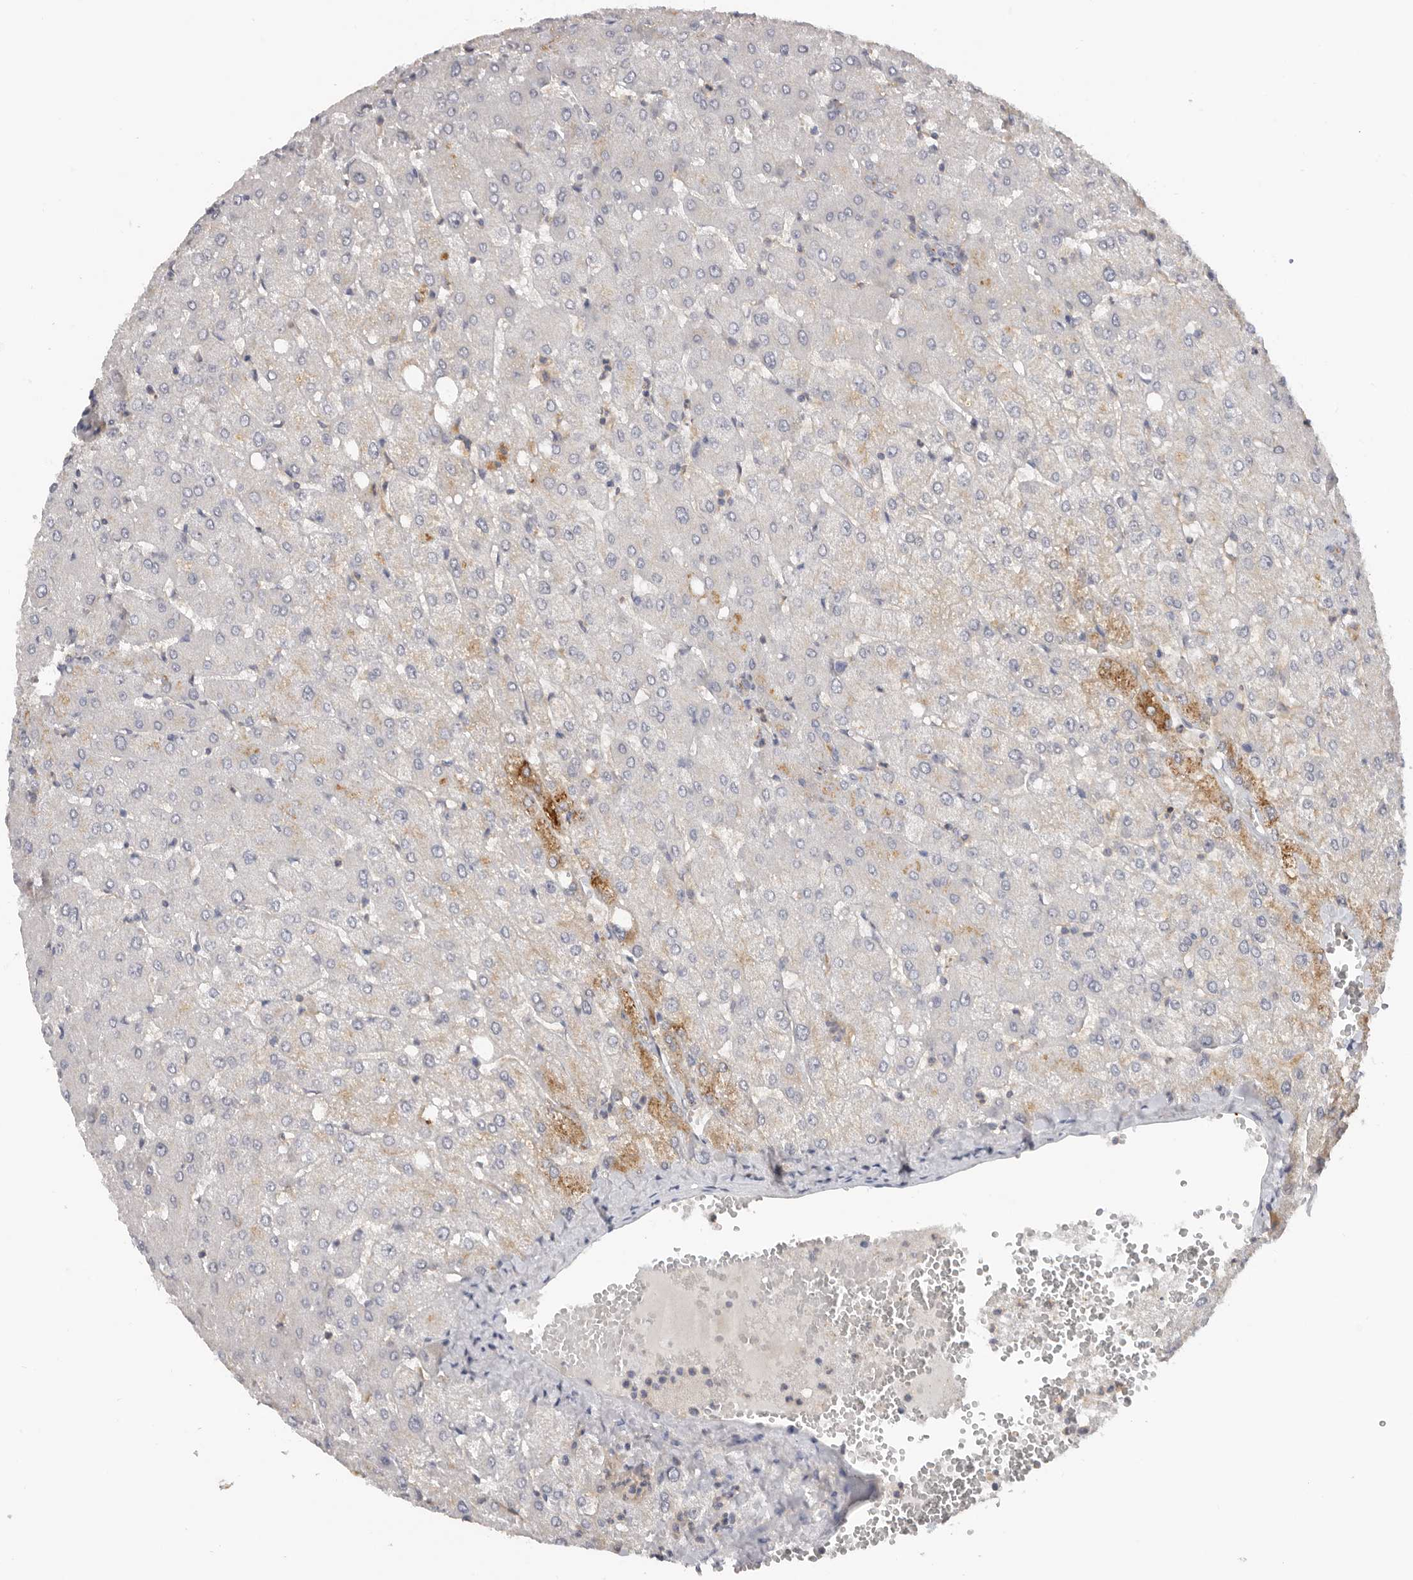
{"staining": {"intensity": "negative", "quantity": "none", "location": "none"}, "tissue": "liver", "cell_type": "Cholangiocytes", "image_type": "normal", "snomed": [{"axis": "morphology", "description": "Normal tissue, NOS"}, {"axis": "topography", "description": "Liver"}], "caption": "The IHC photomicrograph has no significant positivity in cholangiocytes of liver. (DAB IHC, high magnification).", "gene": "WDTC1", "patient": {"sex": "female", "age": 54}}